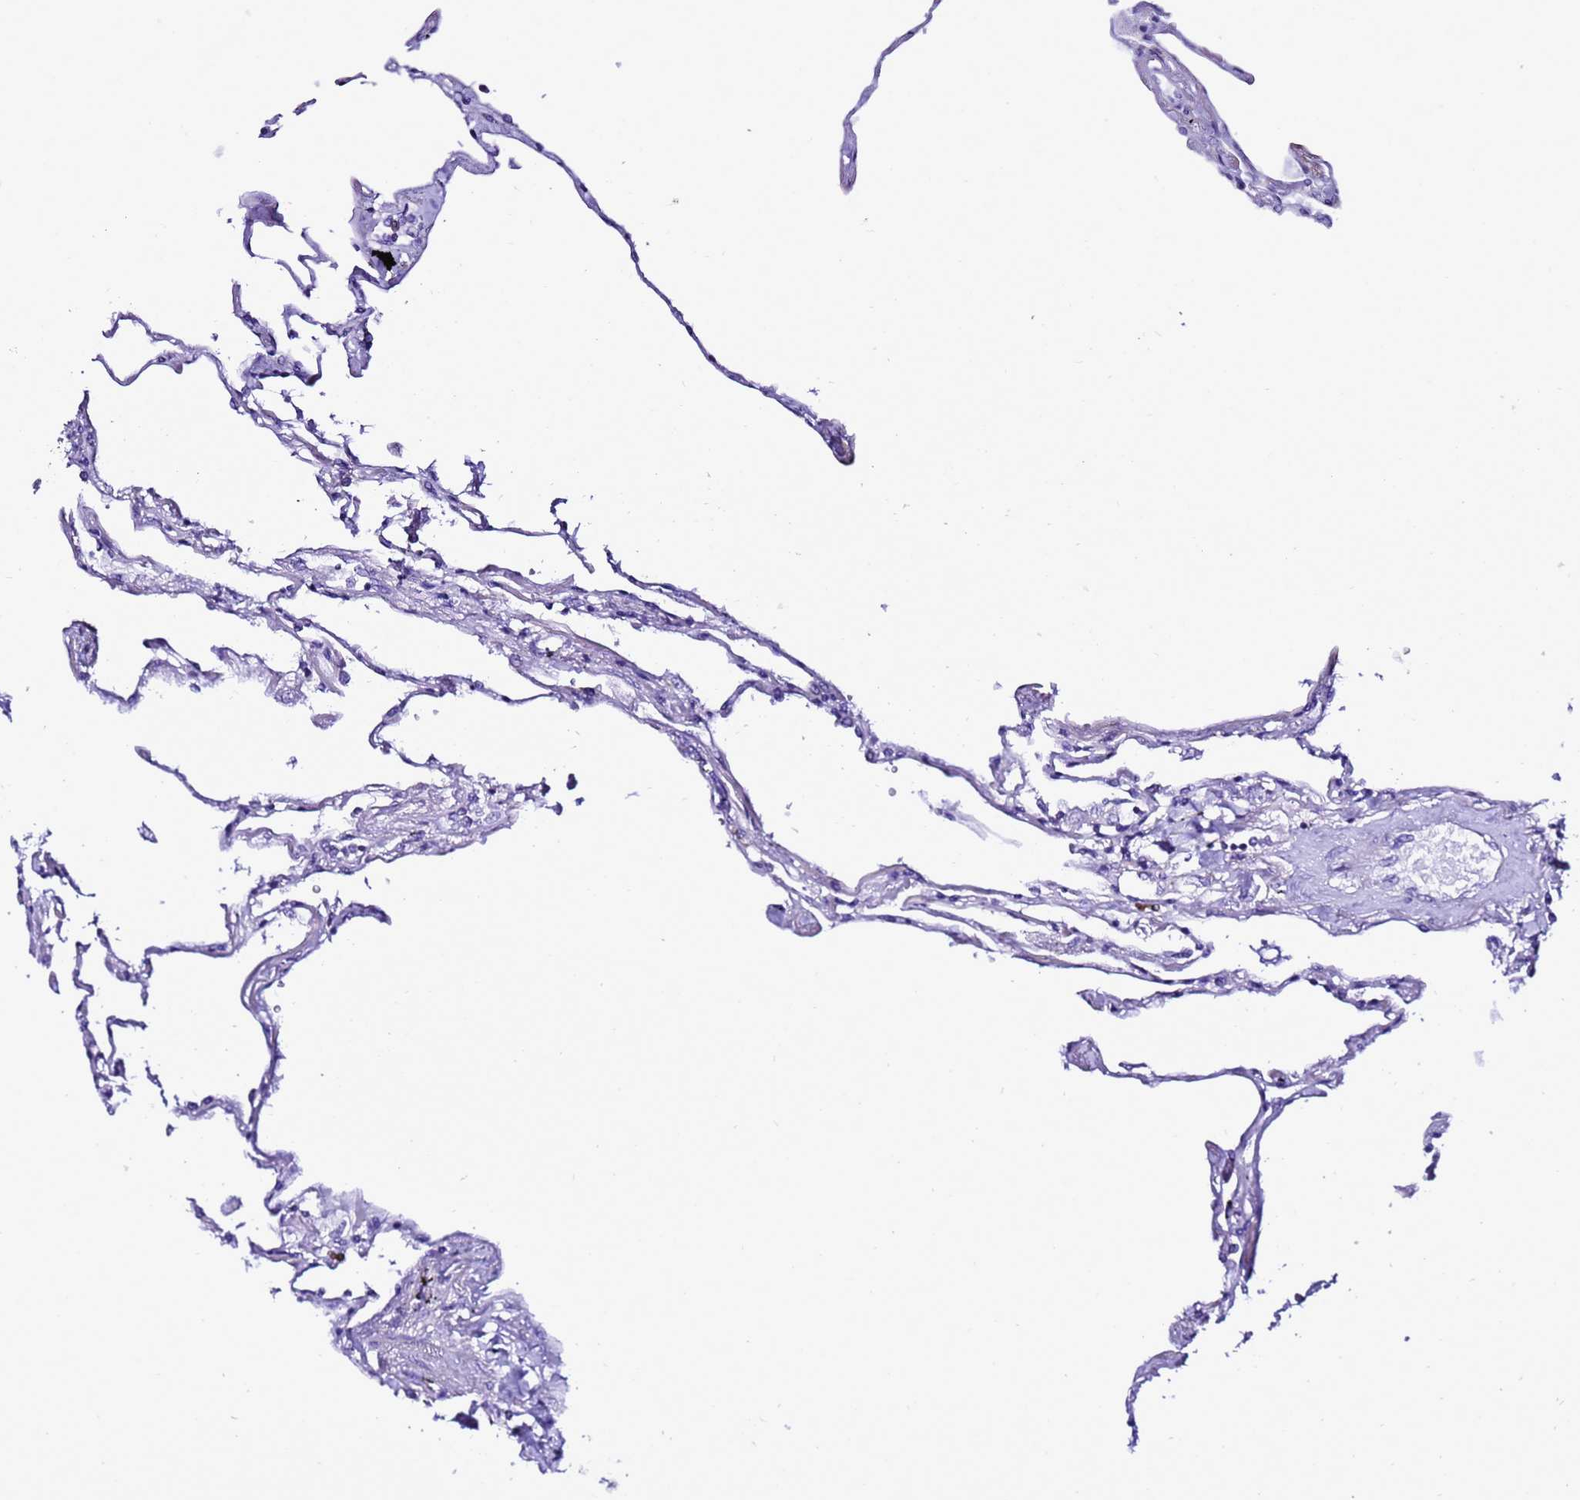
{"staining": {"intensity": "negative", "quantity": "none", "location": "none"}, "tissue": "lung", "cell_type": "Alveolar cells", "image_type": "normal", "snomed": [{"axis": "morphology", "description": "Normal tissue, NOS"}, {"axis": "topography", "description": "Lung"}], "caption": "Immunohistochemical staining of normal lung displays no significant staining in alveolar cells. (Brightfield microscopy of DAB (3,3'-diaminobenzidine) immunohistochemistry at high magnification).", "gene": "DPH6", "patient": {"sex": "female", "age": 67}}